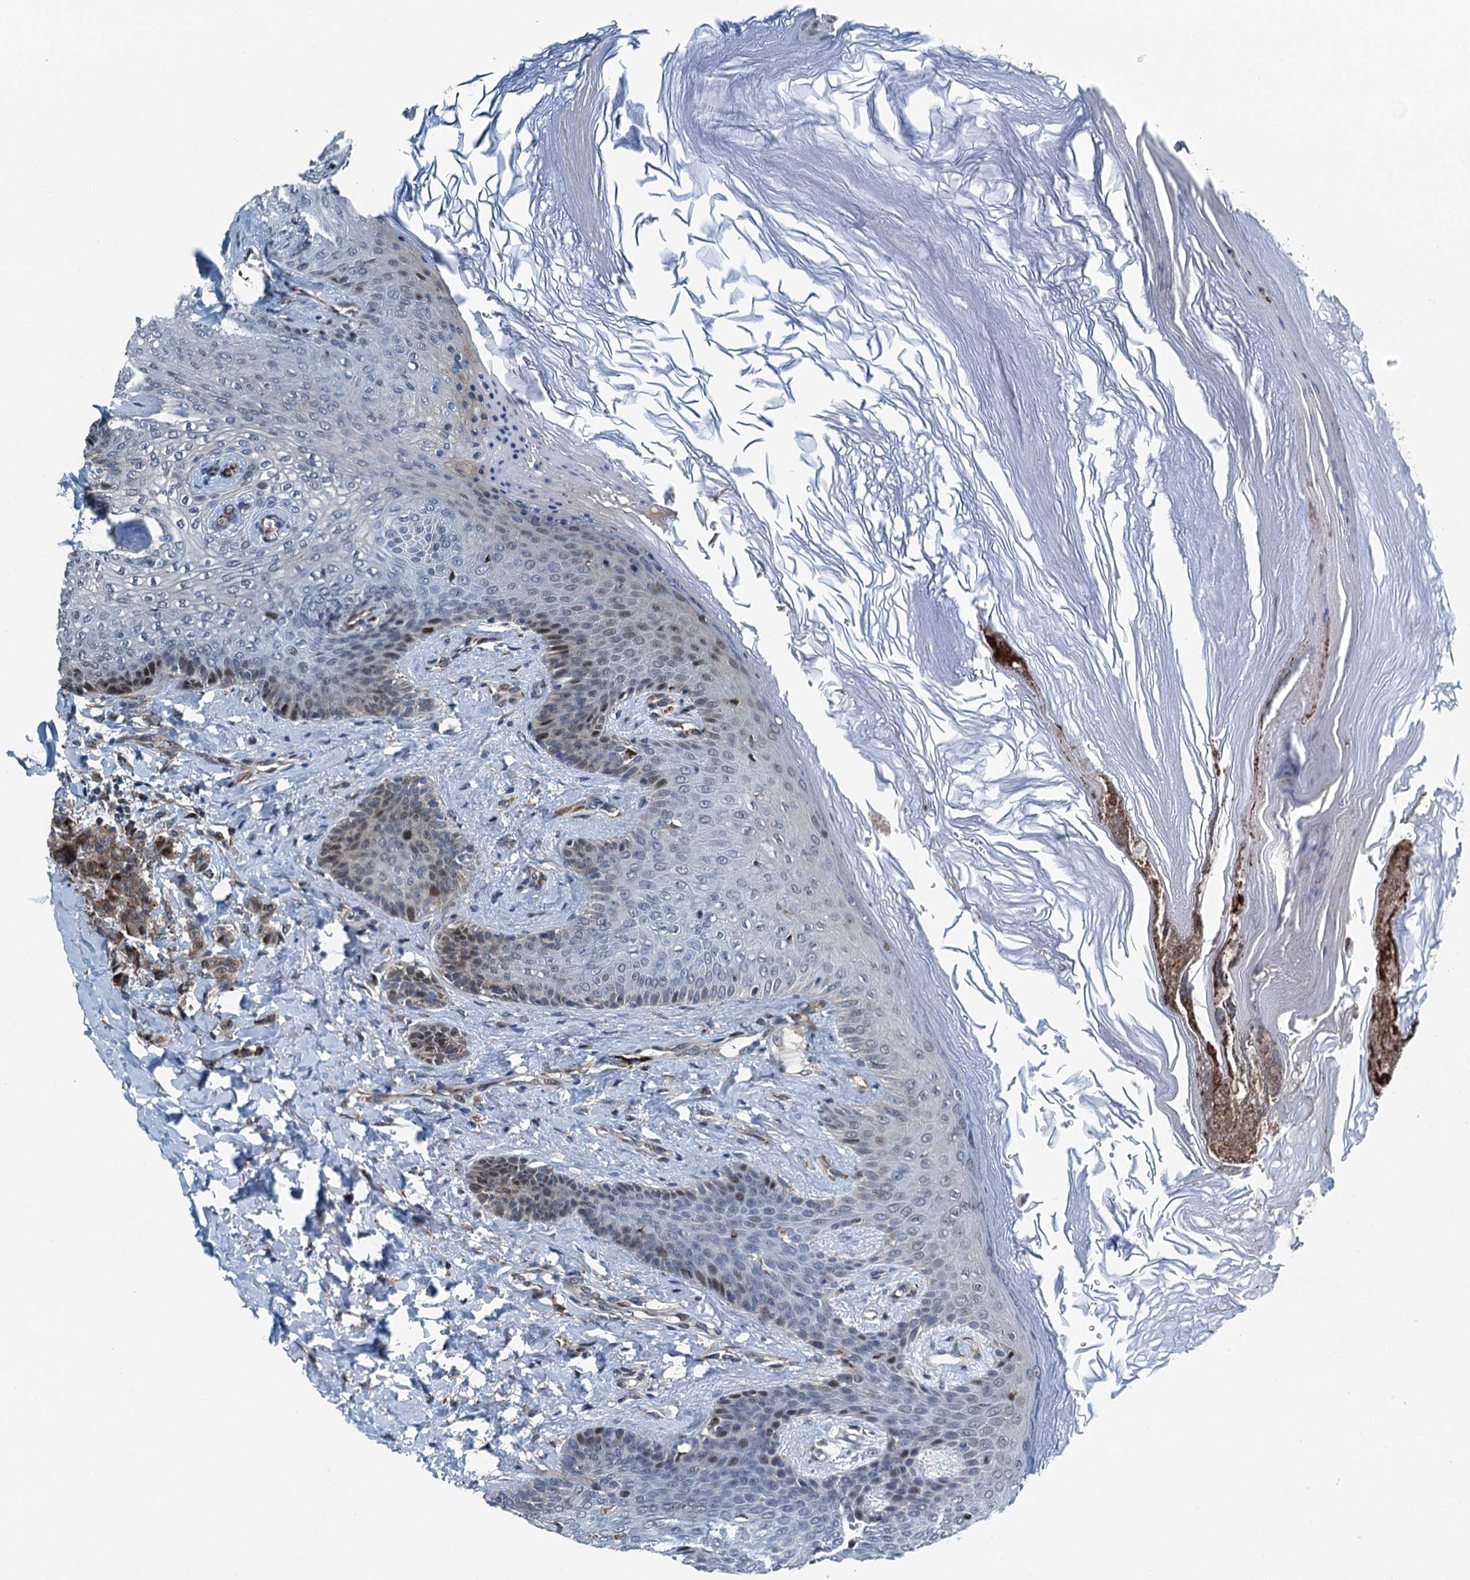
{"staining": {"intensity": "moderate", "quantity": ">75%", "location": "cytoplasmic/membranous"}, "tissue": "breast cancer", "cell_type": "Tumor cells", "image_type": "cancer", "snomed": [{"axis": "morphology", "description": "Duct carcinoma"}, {"axis": "topography", "description": "Breast"}], "caption": "Invasive ductal carcinoma (breast) was stained to show a protein in brown. There is medium levels of moderate cytoplasmic/membranous expression in about >75% of tumor cells. (DAB (3,3'-diaminobenzidine) IHC, brown staining for protein, blue staining for nuclei).", "gene": "TAMALIN", "patient": {"sex": "female", "age": 40}}